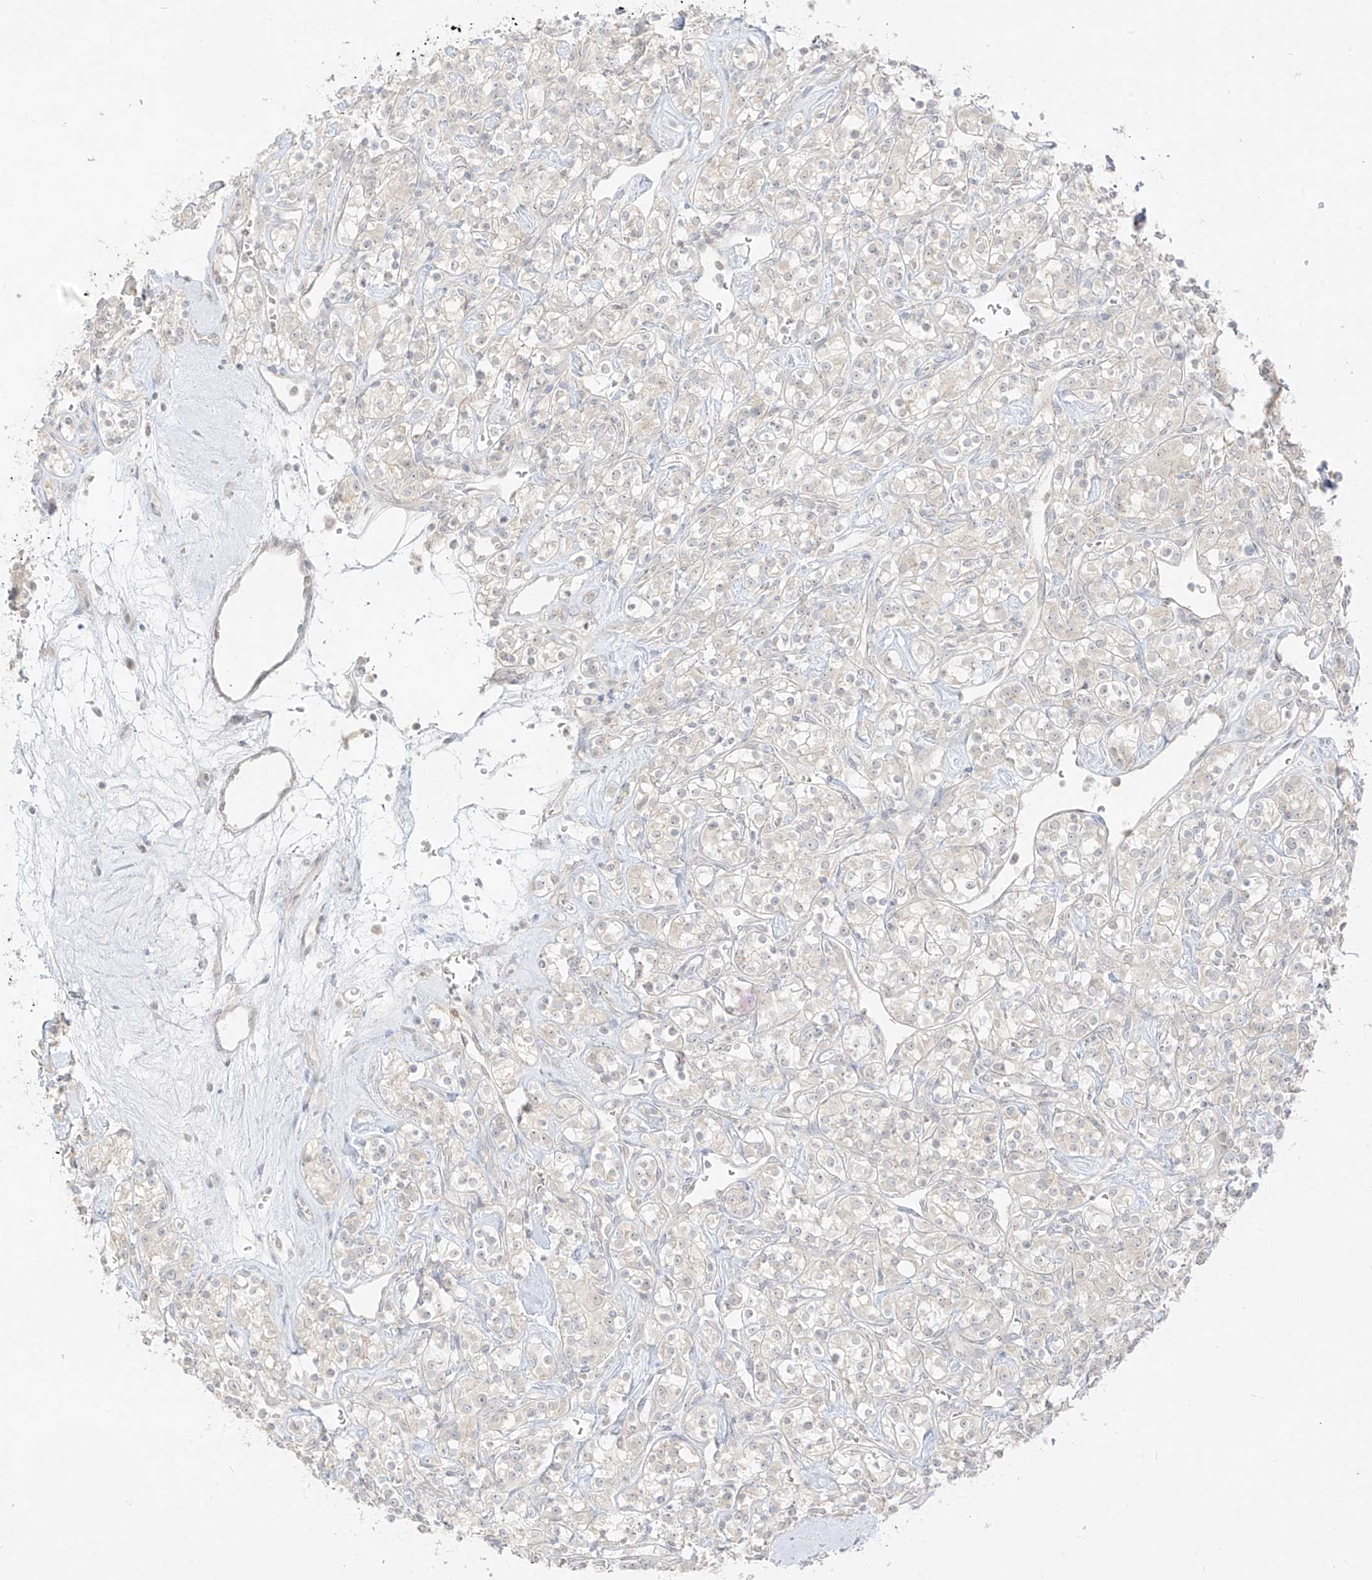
{"staining": {"intensity": "negative", "quantity": "none", "location": "none"}, "tissue": "renal cancer", "cell_type": "Tumor cells", "image_type": "cancer", "snomed": [{"axis": "morphology", "description": "Adenocarcinoma, NOS"}, {"axis": "topography", "description": "Kidney"}], "caption": "The image reveals no significant staining in tumor cells of renal cancer (adenocarcinoma).", "gene": "LIPT1", "patient": {"sex": "male", "age": 77}}